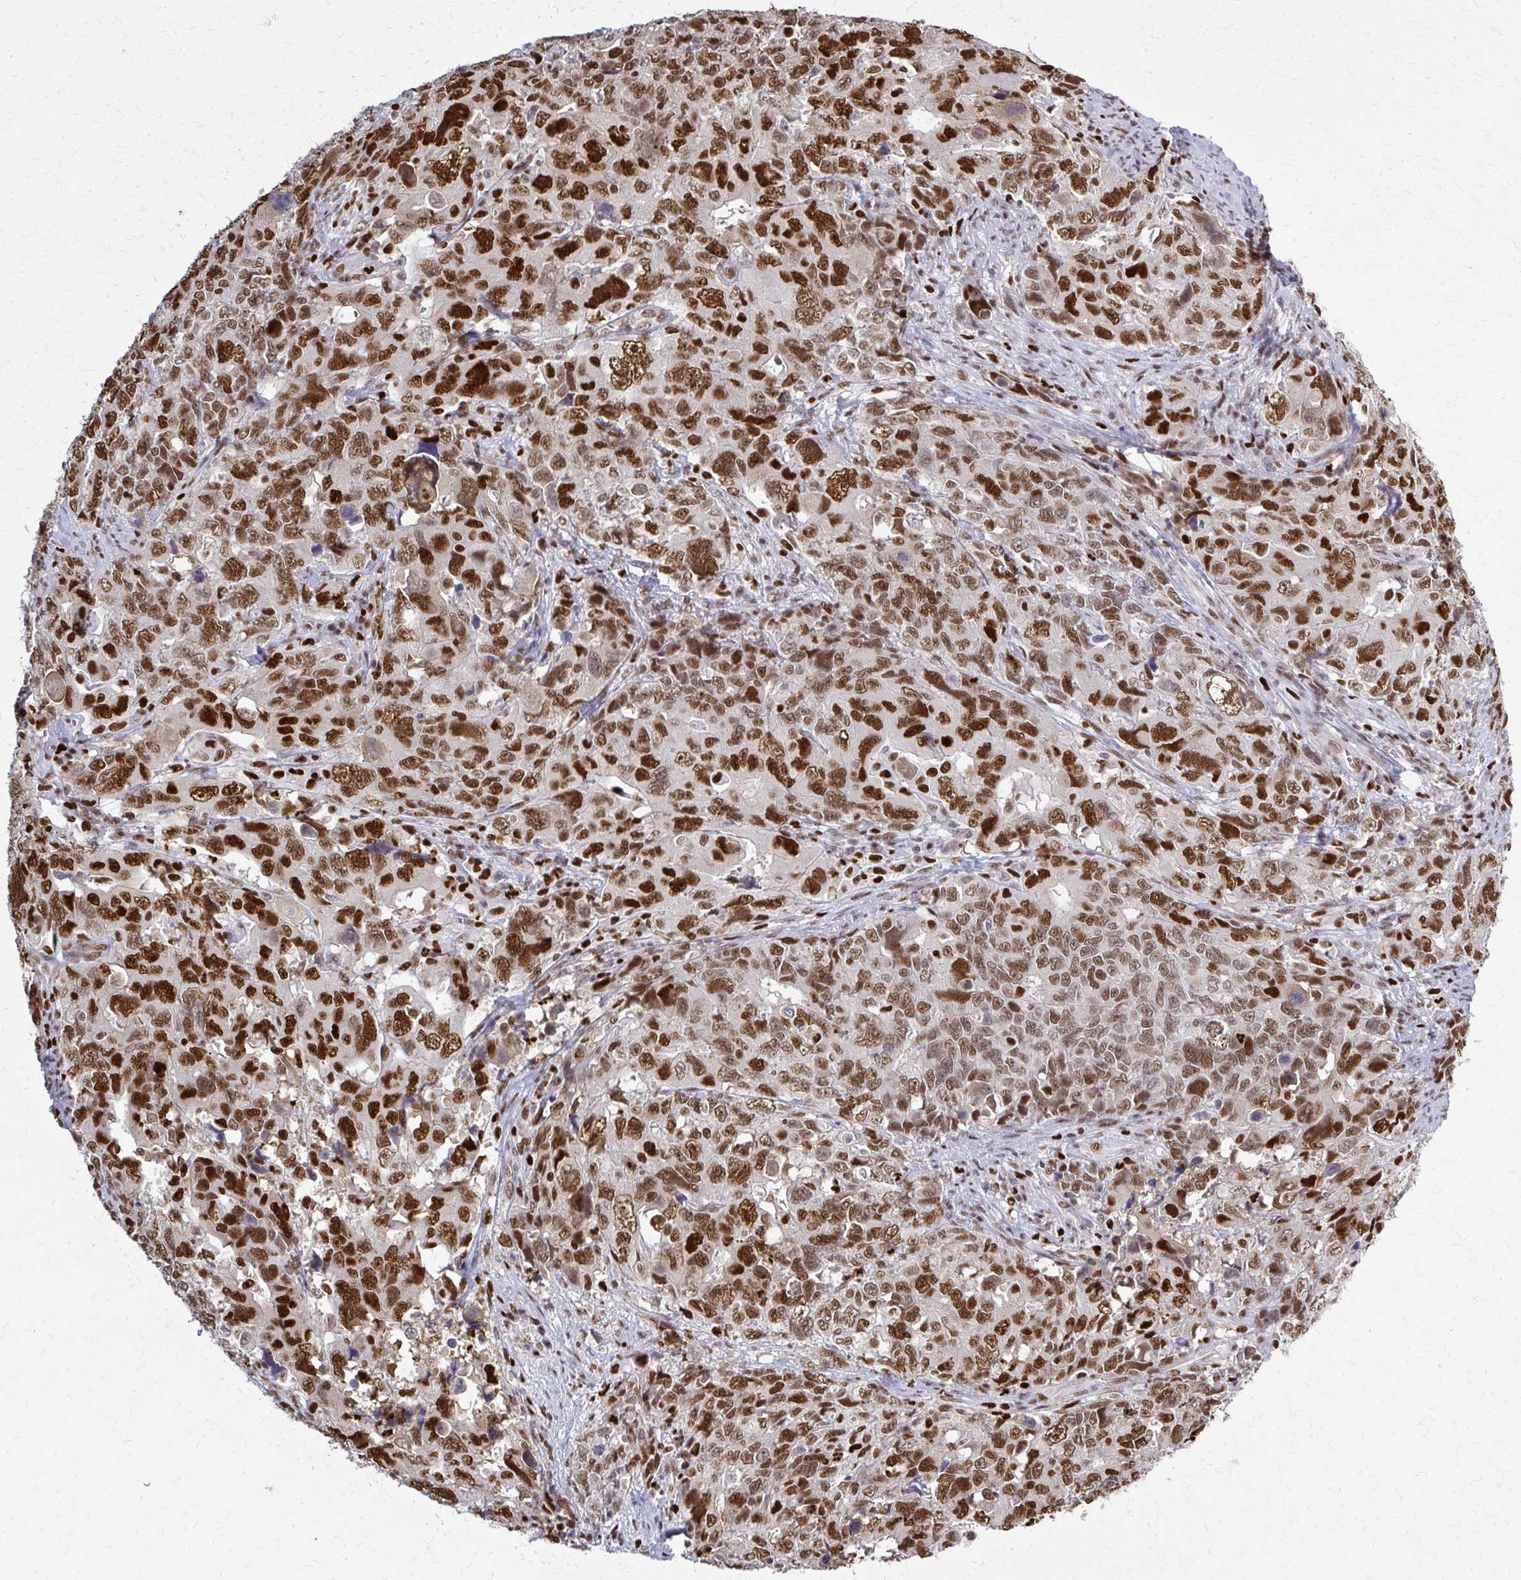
{"staining": {"intensity": "strong", "quantity": ">75%", "location": "nuclear"}, "tissue": "cervical cancer", "cell_type": "Tumor cells", "image_type": "cancer", "snomed": [{"axis": "morphology", "description": "Adenocarcinoma, NOS"}, {"axis": "topography", "description": "Cervix"}], "caption": "Immunohistochemistry of cervical adenocarcinoma exhibits high levels of strong nuclear positivity in approximately >75% of tumor cells. Using DAB (3,3'-diaminobenzidine) (brown) and hematoxylin (blue) stains, captured at high magnification using brightfield microscopy.", "gene": "ZNF559", "patient": {"sex": "female", "age": 63}}